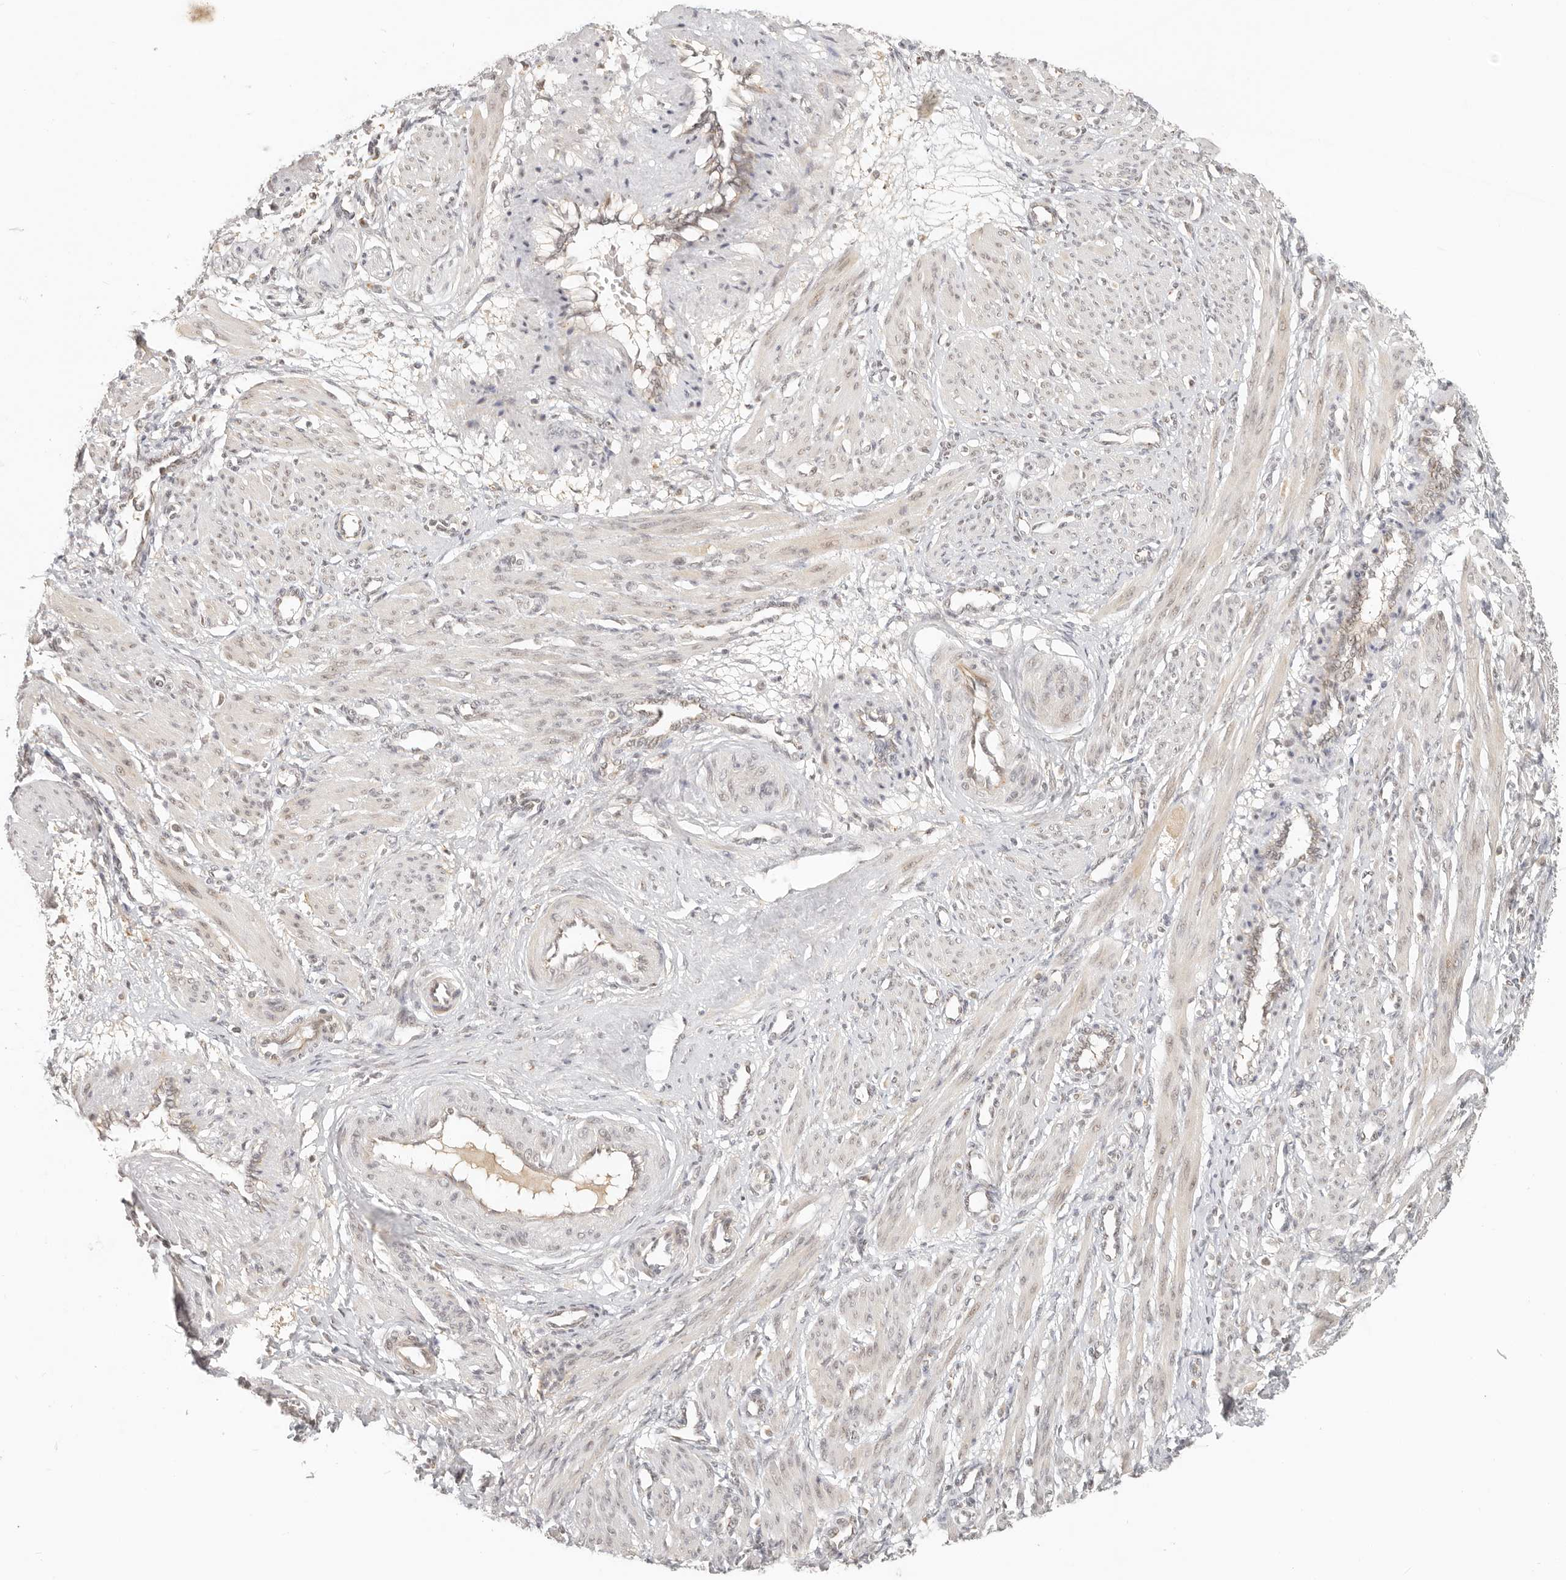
{"staining": {"intensity": "weak", "quantity": "25%-75%", "location": "cytoplasmic/membranous,nuclear"}, "tissue": "smooth muscle", "cell_type": "Smooth muscle cells", "image_type": "normal", "snomed": [{"axis": "morphology", "description": "Normal tissue, NOS"}, {"axis": "topography", "description": "Endometrium"}], "caption": "Smooth muscle cells exhibit low levels of weak cytoplasmic/membranous,nuclear positivity in about 25%-75% of cells in unremarkable smooth muscle. The protein of interest is stained brown, and the nuclei are stained in blue (DAB IHC with brightfield microscopy, high magnification).", "gene": "INTS11", "patient": {"sex": "female", "age": 33}}